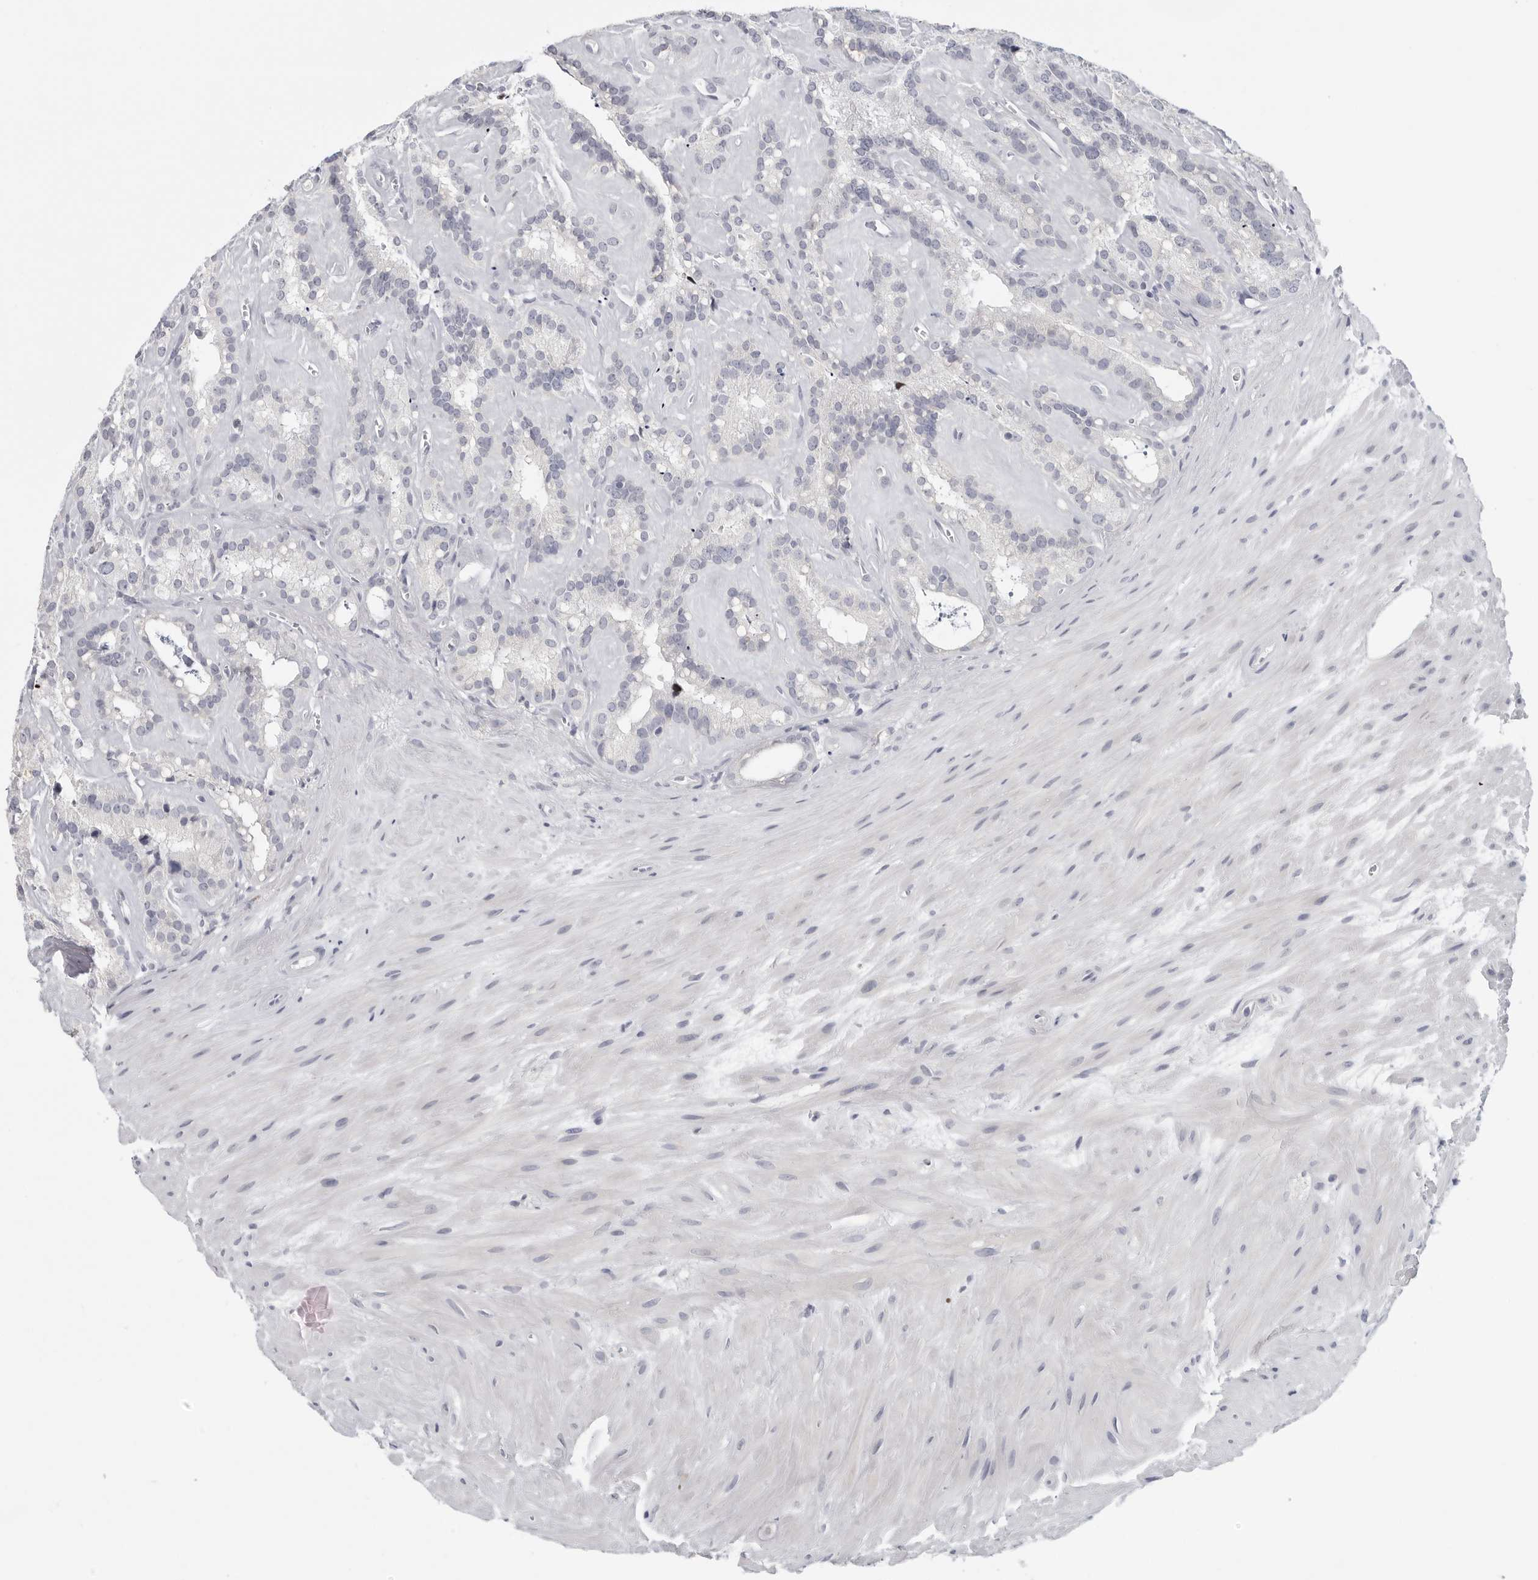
{"staining": {"intensity": "negative", "quantity": "none", "location": "none"}, "tissue": "seminal vesicle", "cell_type": "Glandular cells", "image_type": "normal", "snomed": [{"axis": "morphology", "description": "Normal tissue, NOS"}, {"axis": "topography", "description": "Prostate"}, {"axis": "topography", "description": "Seminal veicle"}], "caption": "Image shows no protein positivity in glandular cells of benign seminal vesicle.", "gene": "DNAJC11", "patient": {"sex": "male", "age": 59}}